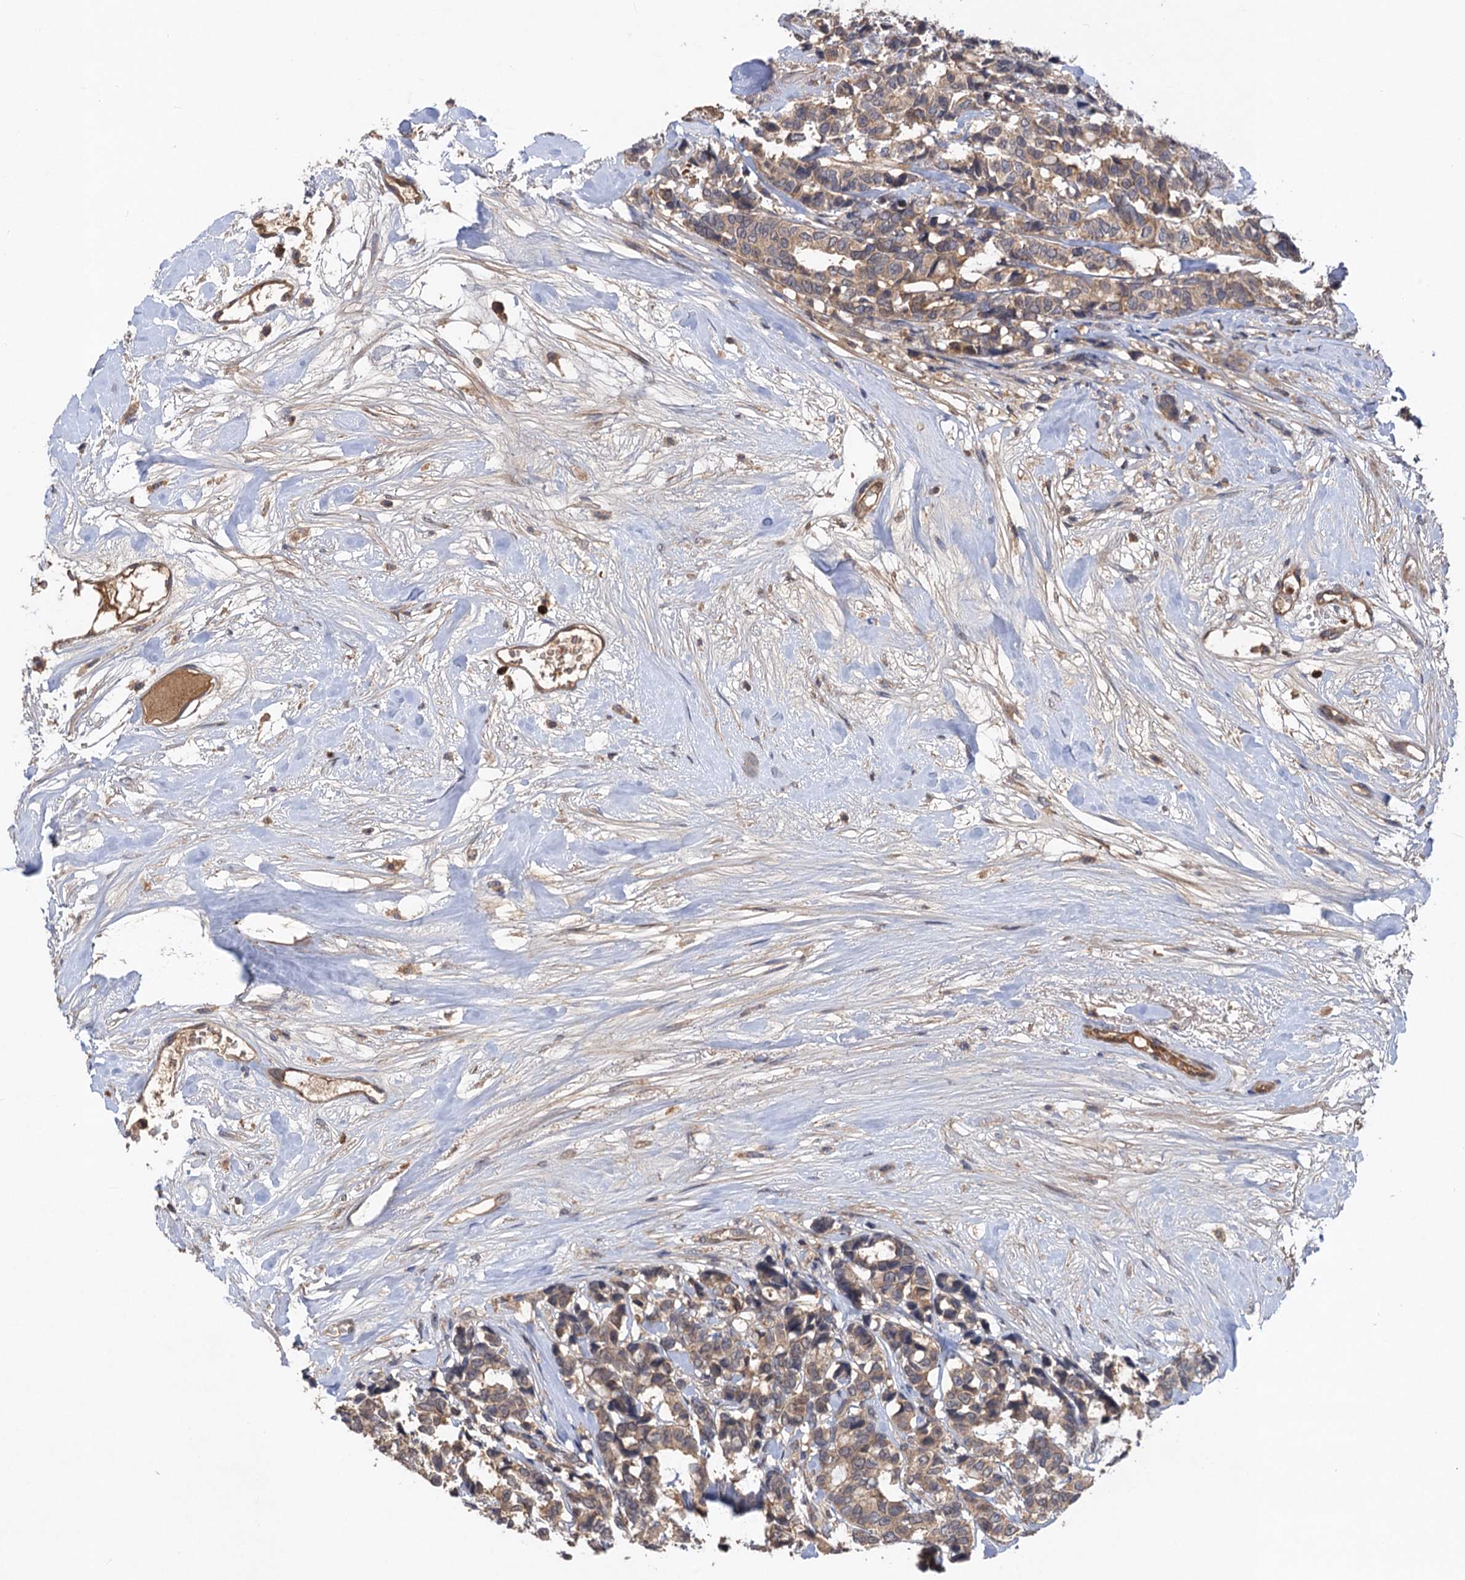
{"staining": {"intensity": "weak", "quantity": ">75%", "location": "cytoplasmic/membranous"}, "tissue": "breast cancer", "cell_type": "Tumor cells", "image_type": "cancer", "snomed": [{"axis": "morphology", "description": "Duct carcinoma"}, {"axis": "topography", "description": "Breast"}], "caption": "A photomicrograph of breast cancer stained for a protein exhibits weak cytoplasmic/membranous brown staining in tumor cells.", "gene": "DGKA", "patient": {"sex": "female", "age": 87}}